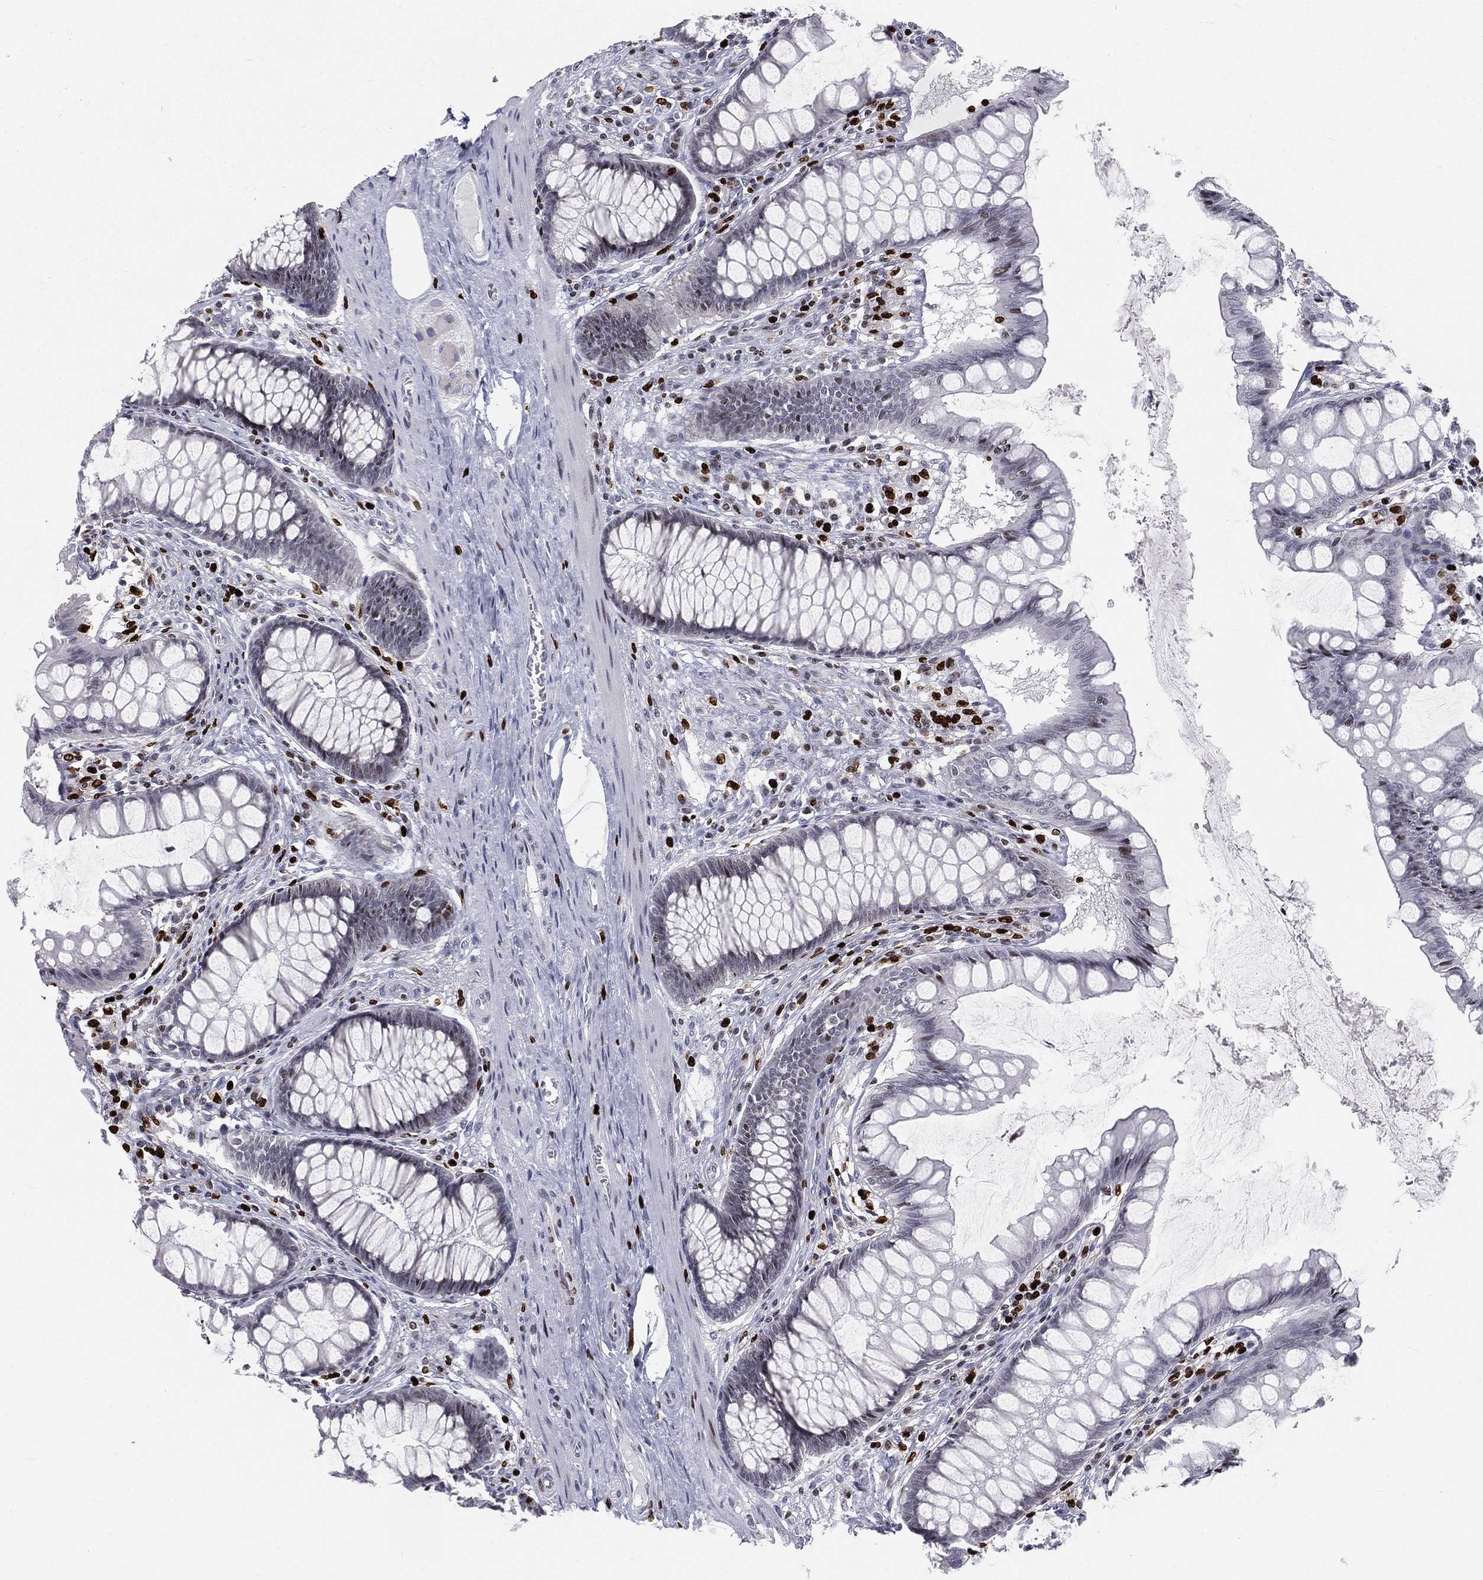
{"staining": {"intensity": "negative", "quantity": "none", "location": "none"}, "tissue": "colon", "cell_type": "Endothelial cells", "image_type": "normal", "snomed": [{"axis": "morphology", "description": "Normal tissue, NOS"}, {"axis": "topography", "description": "Colon"}], "caption": "This is an IHC image of benign human colon. There is no positivity in endothelial cells.", "gene": "MNDA", "patient": {"sex": "female", "age": 65}}